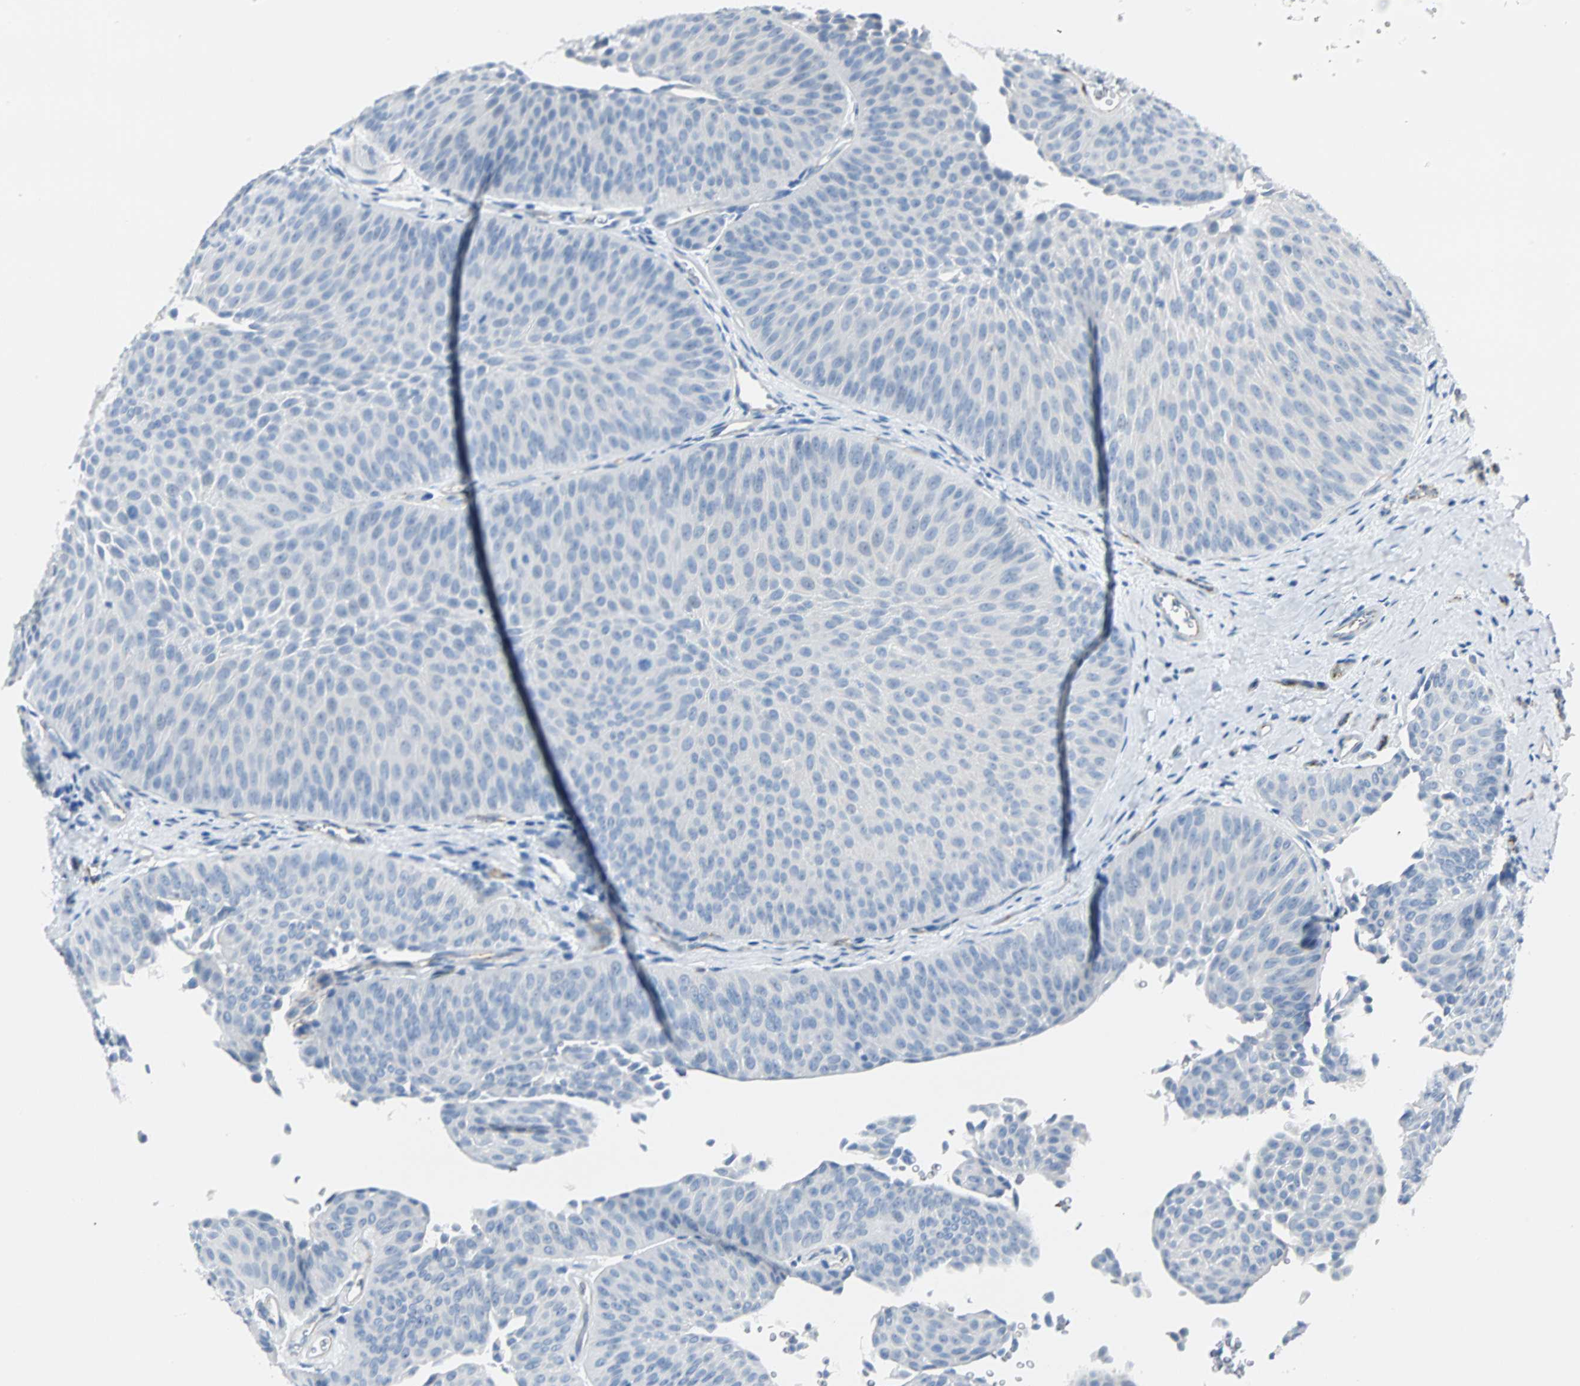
{"staining": {"intensity": "negative", "quantity": "none", "location": "none"}, "tissue": "urothelial cancer", "cell_type": "Tumor cells", "image_type": "cancer", "snomed": [{"axis": "morphology", "description": "Urothelial carcinoma, Low grade"}, {"axis": "topography", "description": "Urinary bladder"}], "caption": "This is an immunohistochemistry (IHC) image of low-grade urothelial carcinoma. There is no positivity in tumor cells.", "gene": "VPS9D1", "patient": {"sex": "female", "age": 60}}